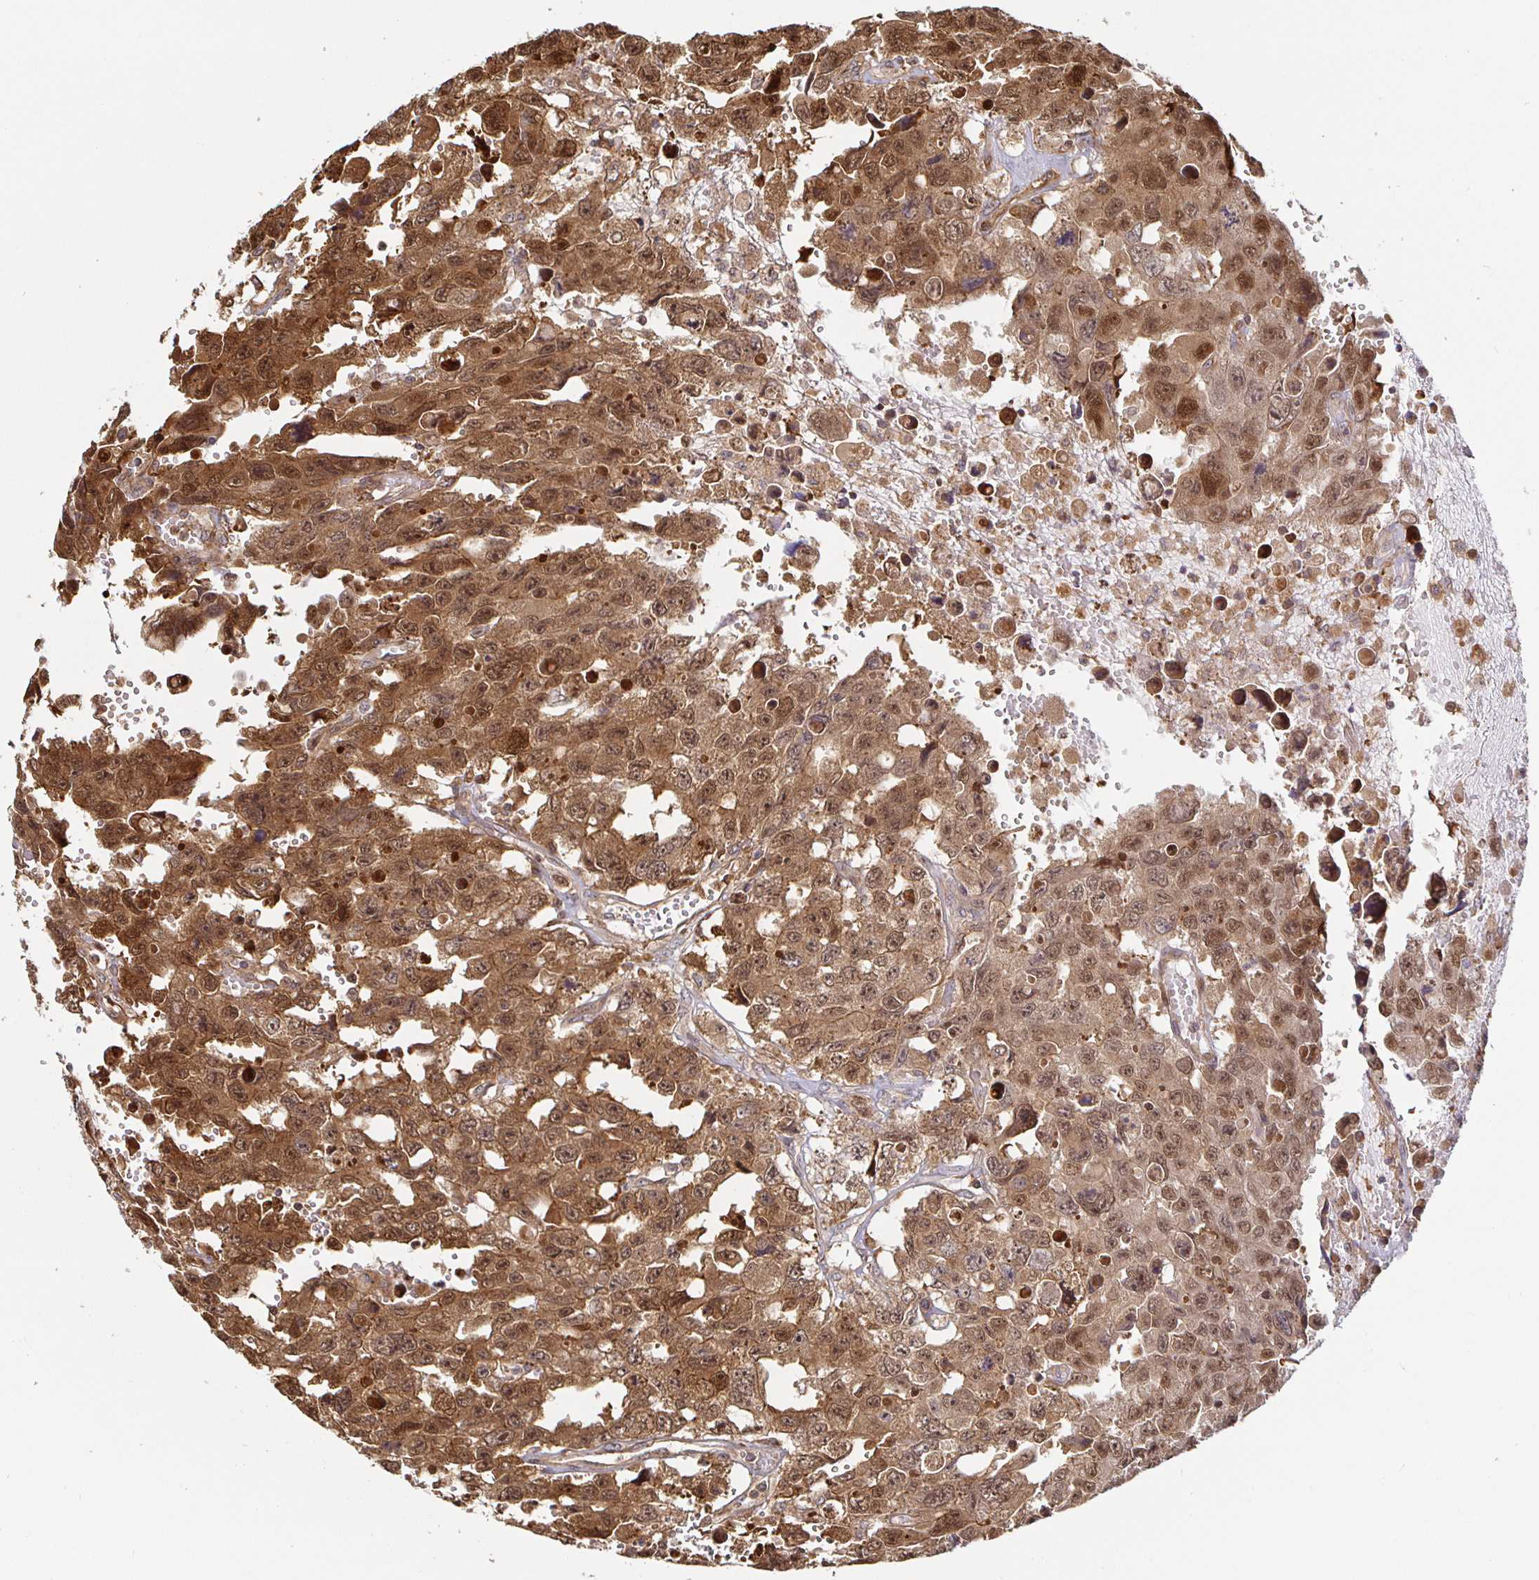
{"staining": {"intensity": "moderate", "quantity": ">75%", "location": "cytoplasmic/membranous,nuclear"}, "tissue": "testis cancer", "cell_type": "Tumor cells", "image_type": "cancer", "snomed": [{"axis": "morphology", "description": "Seminoma, NOS"}, {"axis": "topography", "description": "Testis"}], "caption": "Immunohistochemistry (IHC) (DAB (3,3'-diaminobenzidine)) staining of human testis cancer (seminoma) displays moderate cytoplasmic/membranous and nuclear protein expression in about >75% of tumor cells.", "gene": "STRAP", "patient": {"sex": "male", "age": 26}}